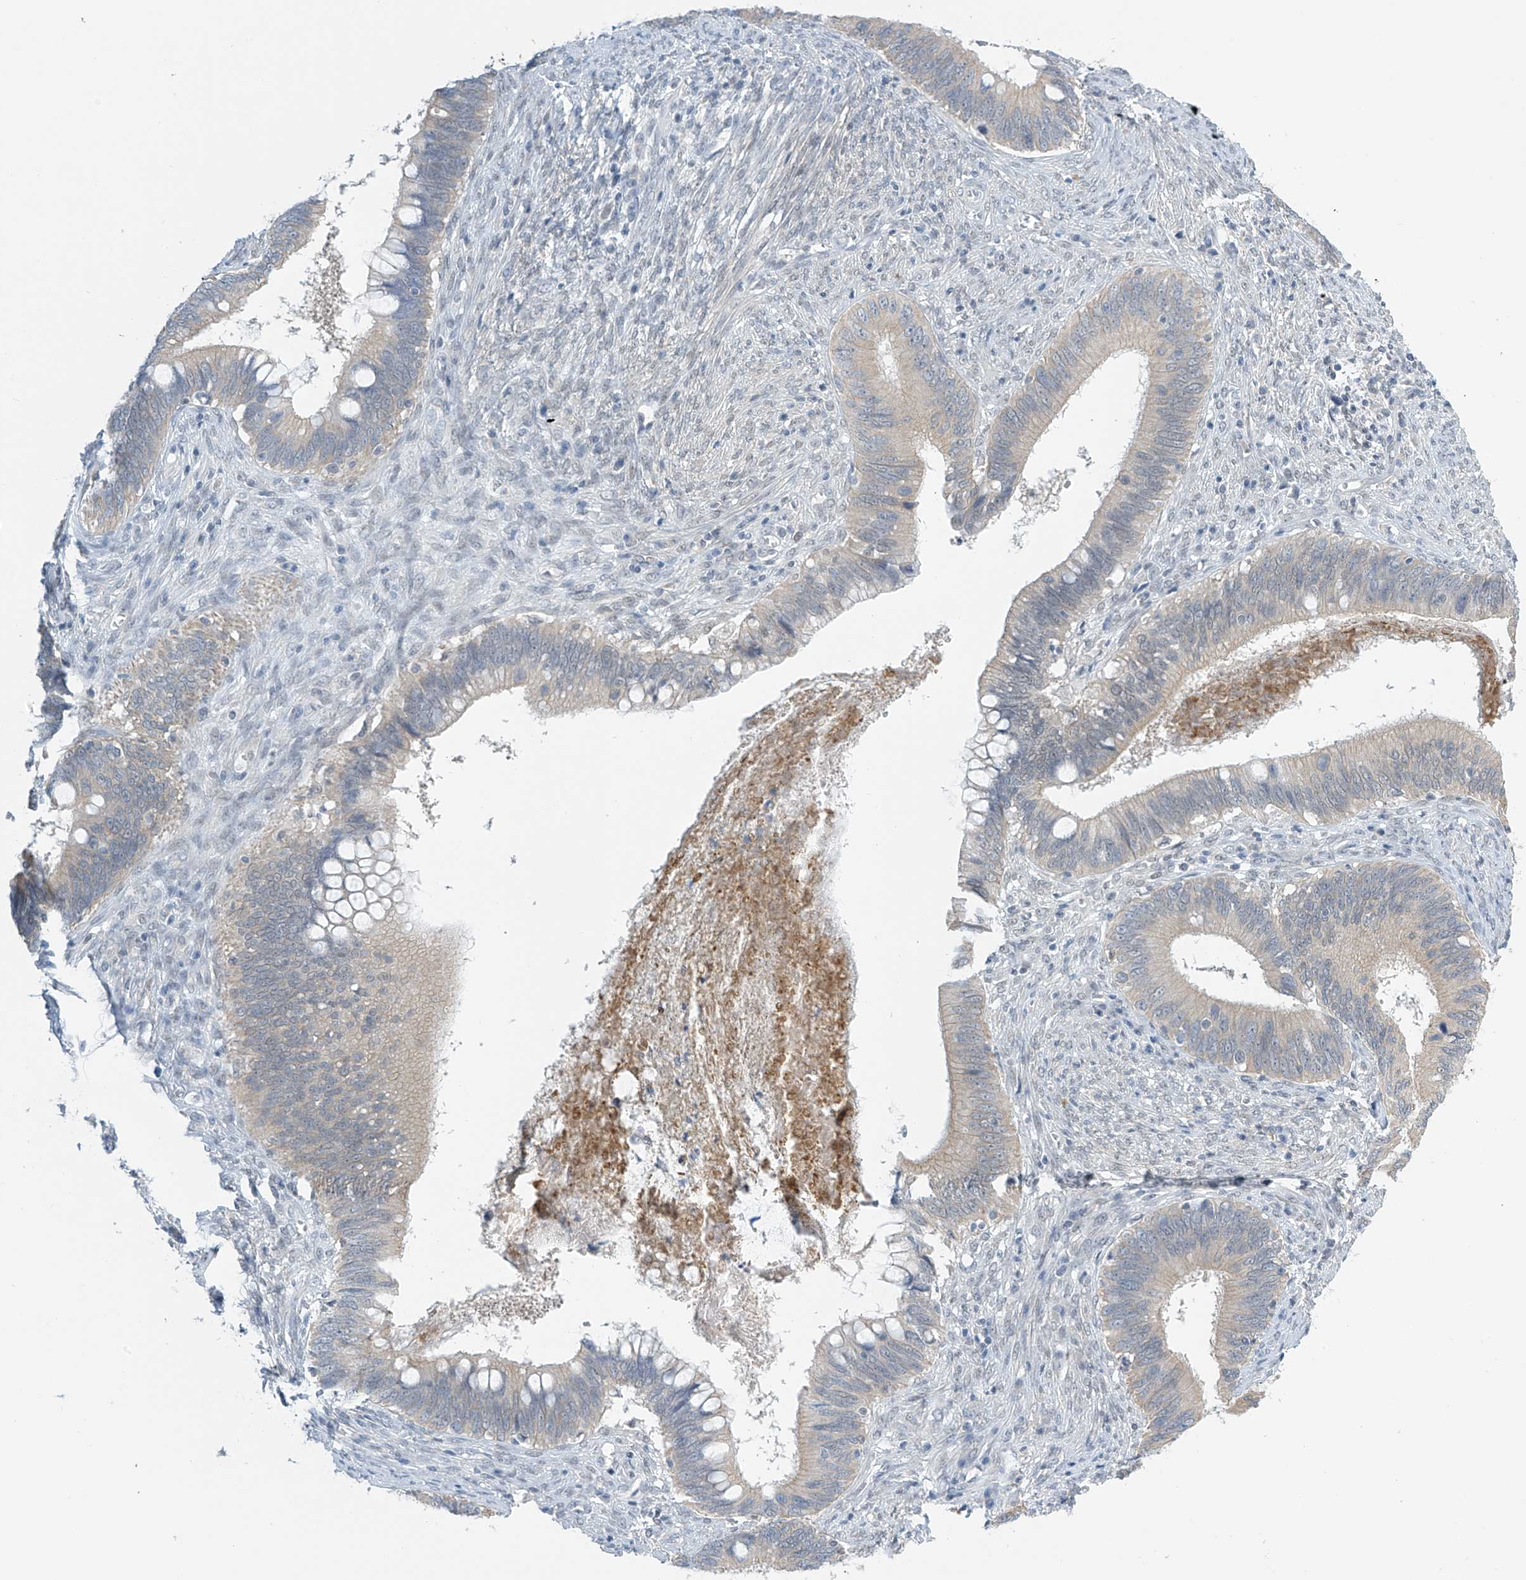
{"staining": {"intensity": "negative", "quantity": "none", "location": "none"}, "tissue": "cervical cancer", "cell_type": "Tumor cells", "image_type": "cancer", "snomed": [{"axis": "morphology", "description": "Adenocarcinoma, NOS"}, {"axis": "topography", "description": "Cervix"}], "caption": "A micrograph of human adenocarcinoma (cervical) is negative for staining in tumor cells.", "gene": "APLF", "patient": {"sex": "female", "age": 42}}